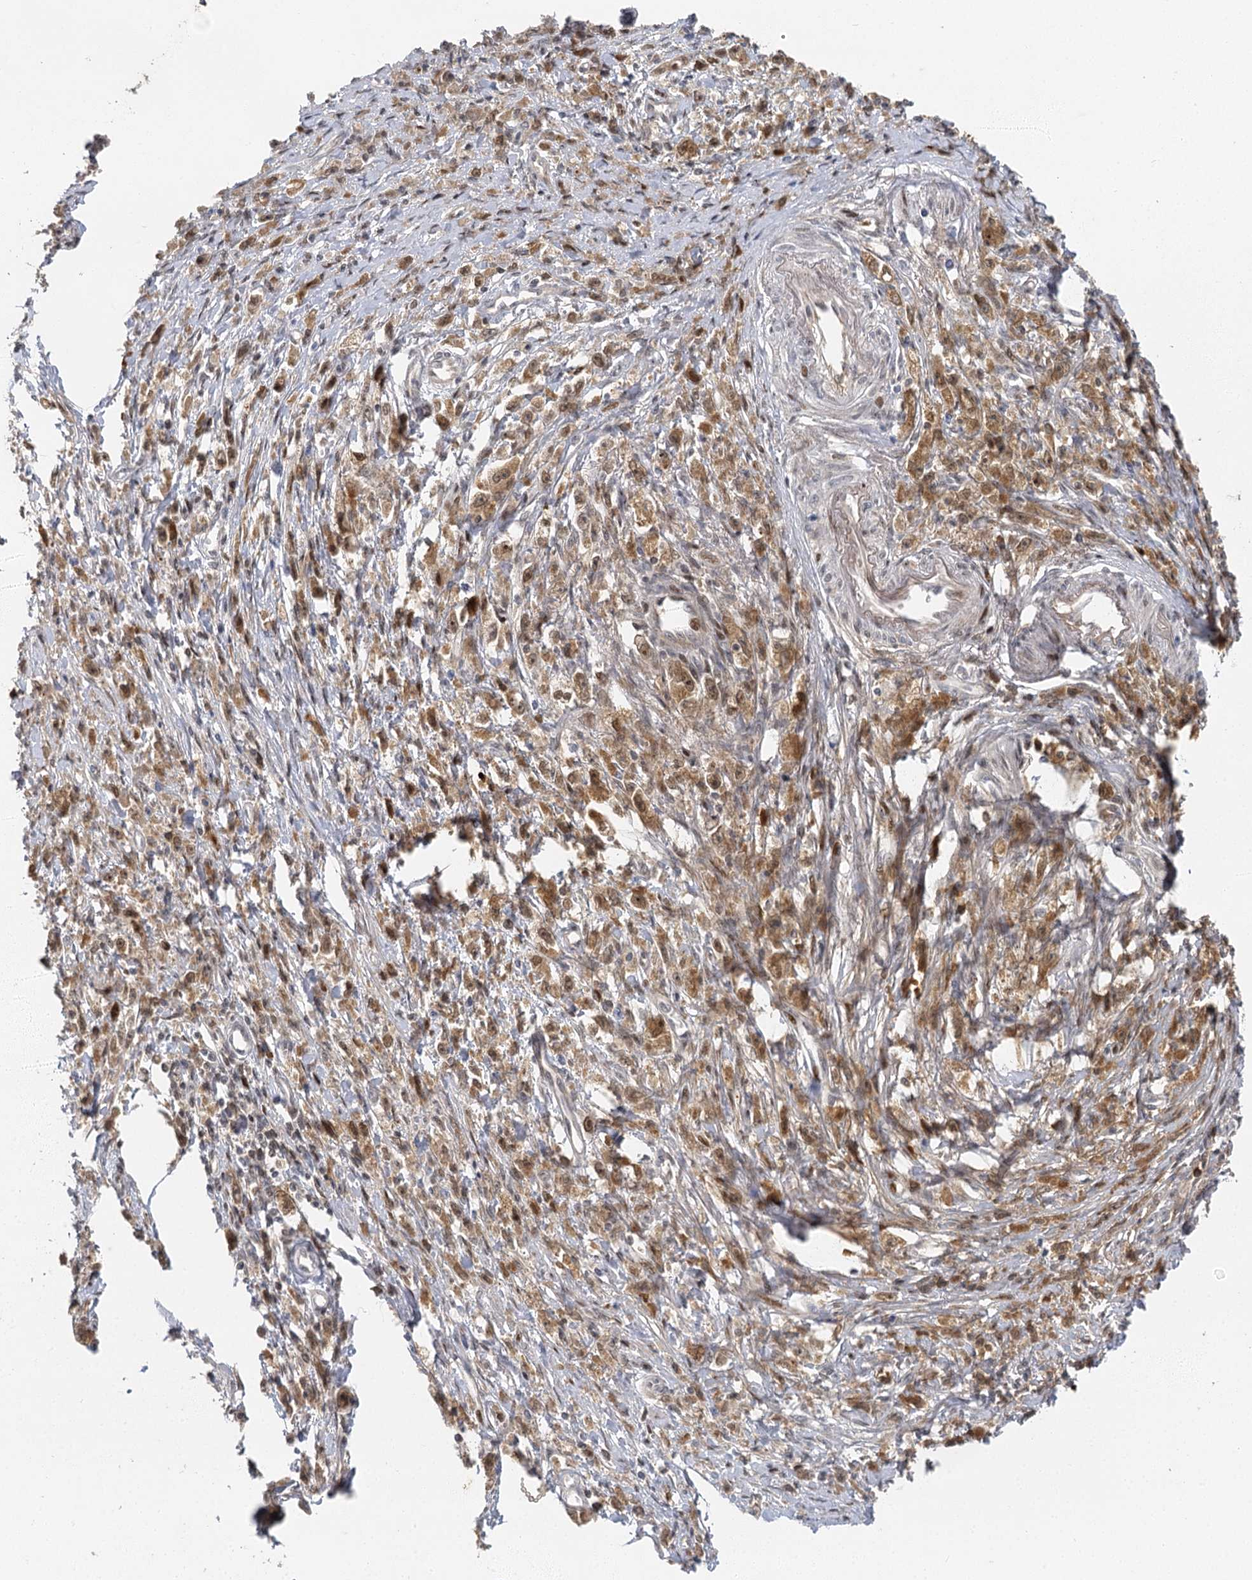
{"staining": {"intensity": "moderate", "quantity": ">75%", "location": "cytoplasmic/membranous"}, "tissue": "stomach cancer", "cell_type": "Tumor cells", "image_type": "cancer", "snomed": [{"axis": "morphology", "description": "Adenocarcinoma, NOS"}, {"axis": "topography", "description": "Stomach"}], "caption": "Stomach cancer (adenocarcinoma) was stained to show a protein in brown. There is medium levels of moderate cytoplasmic/membranous positivity in about >75% of tumor cells. Nuclei are stained in blue.", "gene": "IL11RA", "patient": {"sex": "female", "age": 59}}